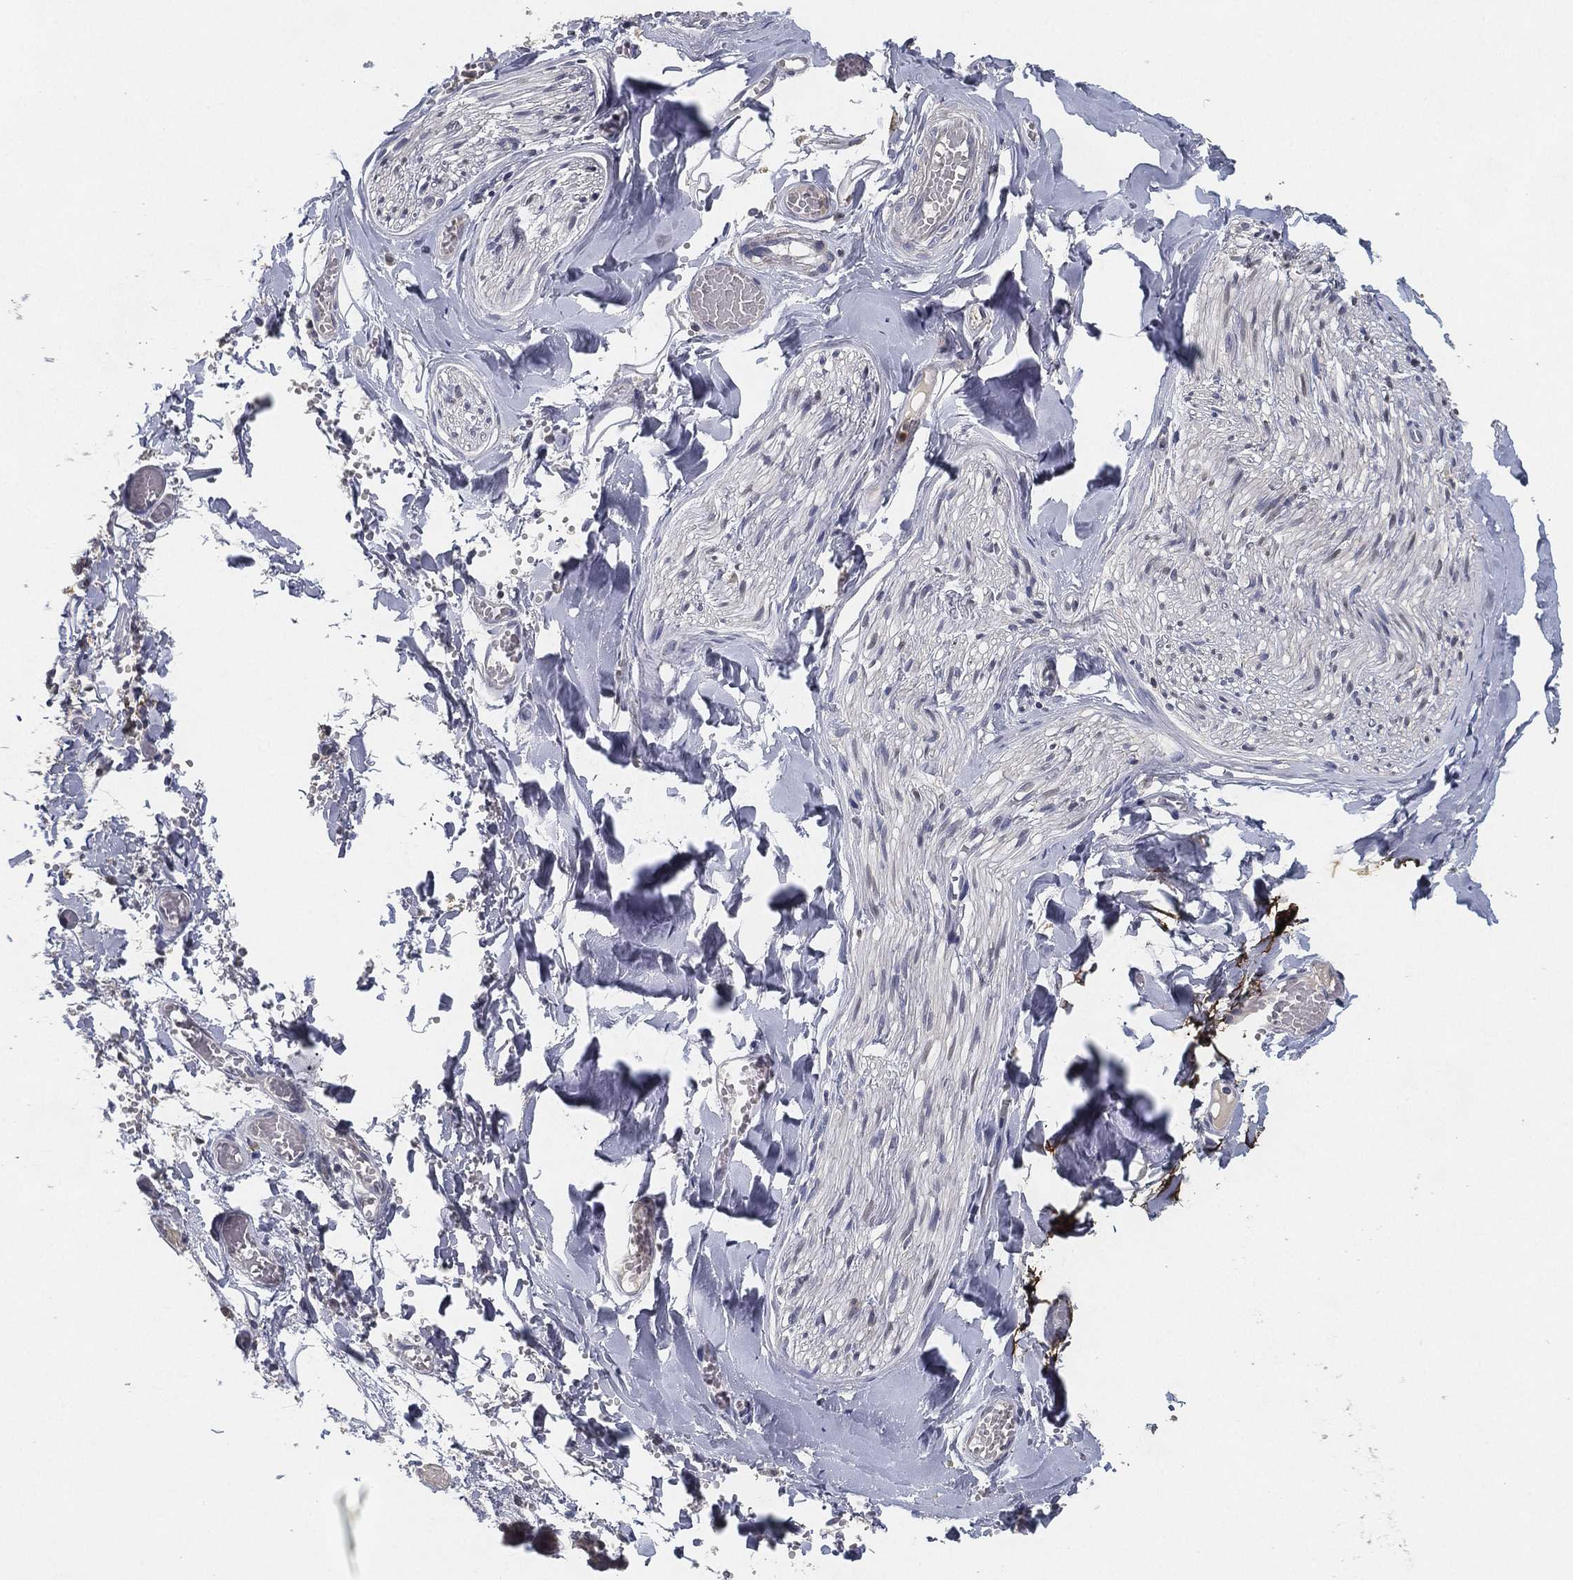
{"staining": {"intensity": "weak", "quantity": "<25%", "location": "cytoplasmic/membranous"}, "tissue": "salivary gland", "cell_type": "Glandular cells", "image_type": "normal", "snomed": [{"axis": "morphology", "description": "Normal tissue, NOS"}, {"axis": "topography", "description": "Salivary gland"}, {"axis": "topography", "description": "Peripheral nerve tissue"}], "caption": "The histopathology image demonstrates no significant staining in glandular cells of salivary gland.", "gene": "CFAP251", "patient": {"sex": "male", "age": 71}}